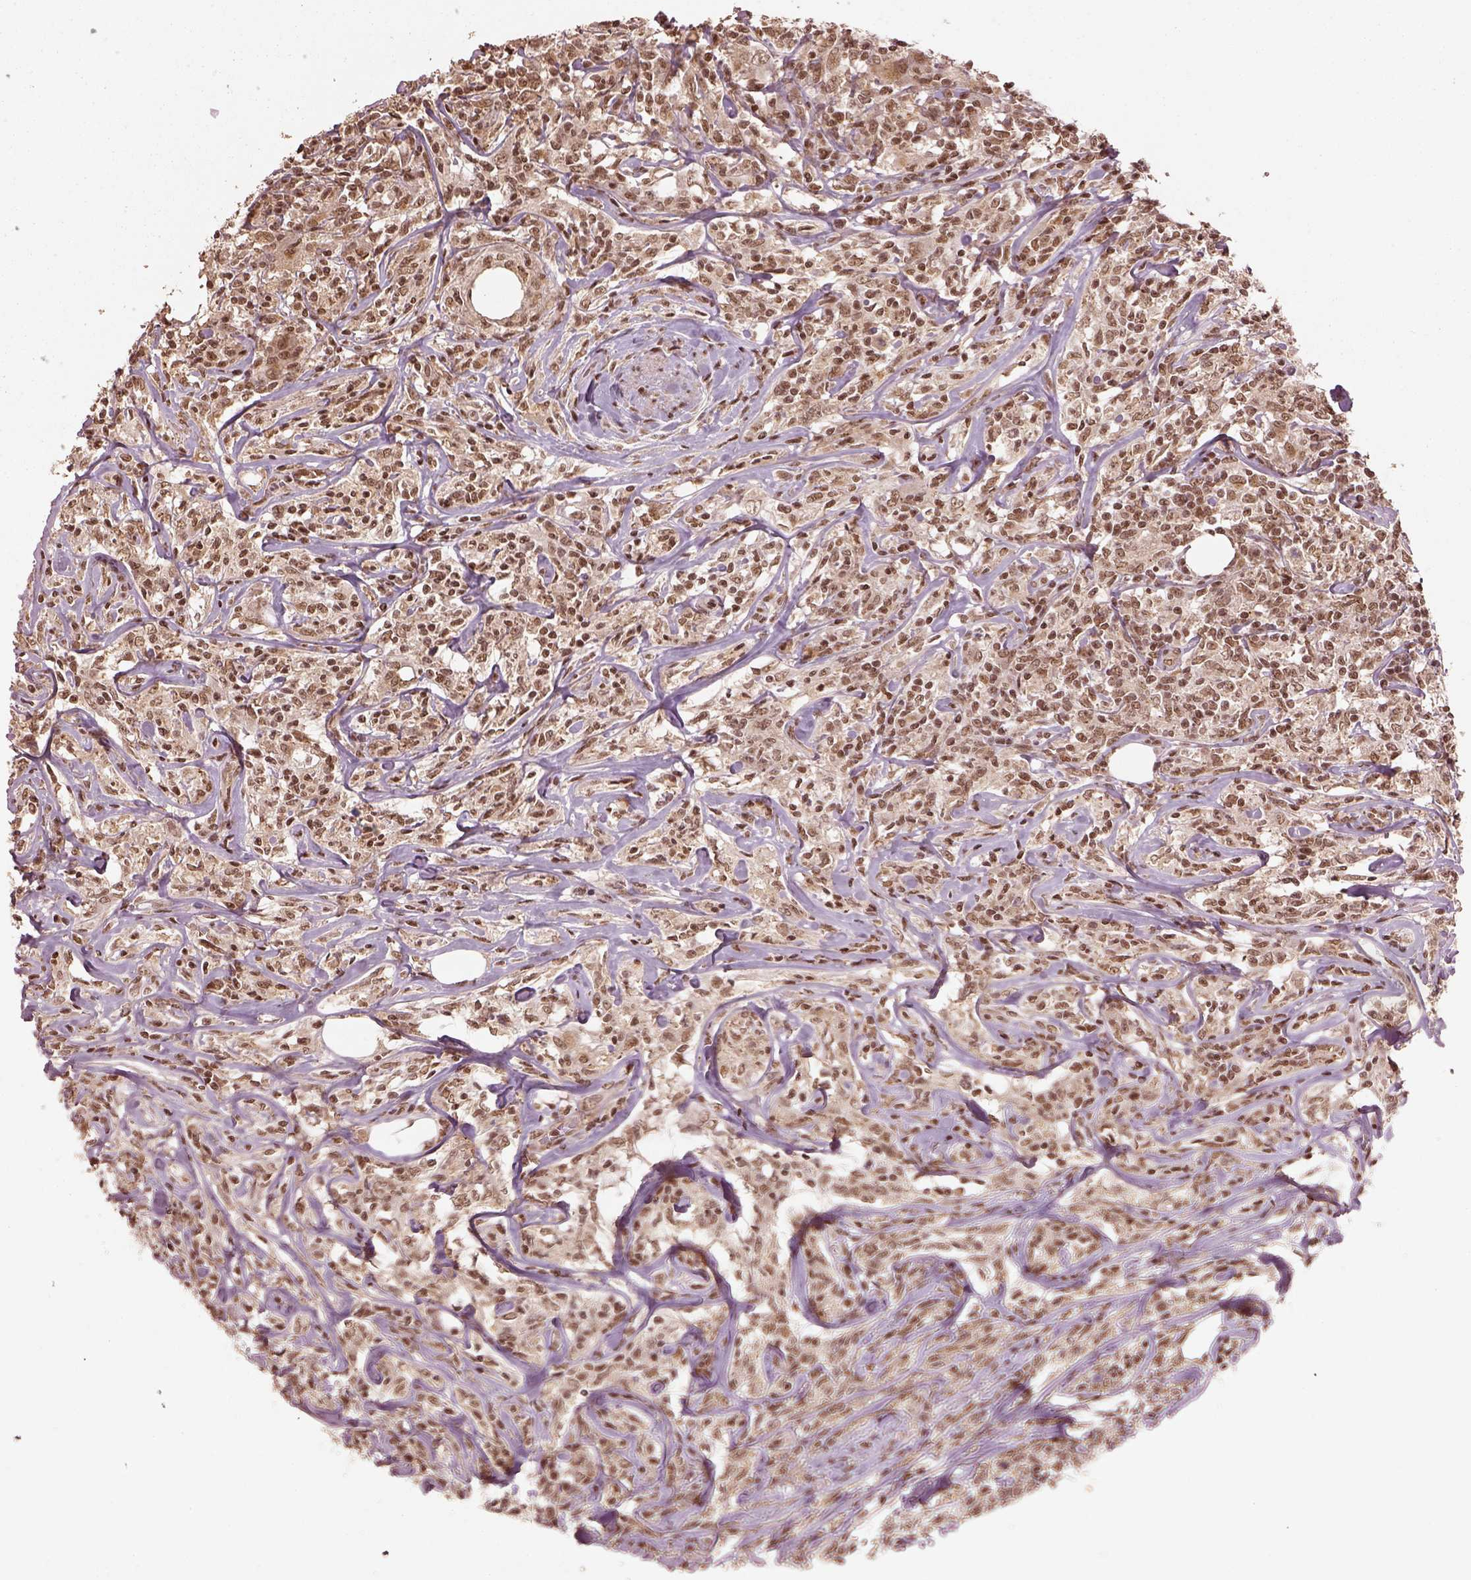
{"staining": {"intensity": "moderate", "quantity": ">75%", "location": "nuclear"}, "tissue": "lymphoma", "cell_type": "Tumor cells", "image_type": "cancer", "snomed": [{"axis": "morphology", "description": "Malignant lymphoma, non-Hodgkin's type, High grade"}, {"axis": "topography", "description": "Lymph node"}], "caption": "Immunohistochemistry micrograph of lymphoma stained for a protein (brown), which reveals medium levels of moderate nuclear expression in approximately >75% of tumor cells.", "gene": "BRD9", "patient": {"sex": "female", "age": 84}}